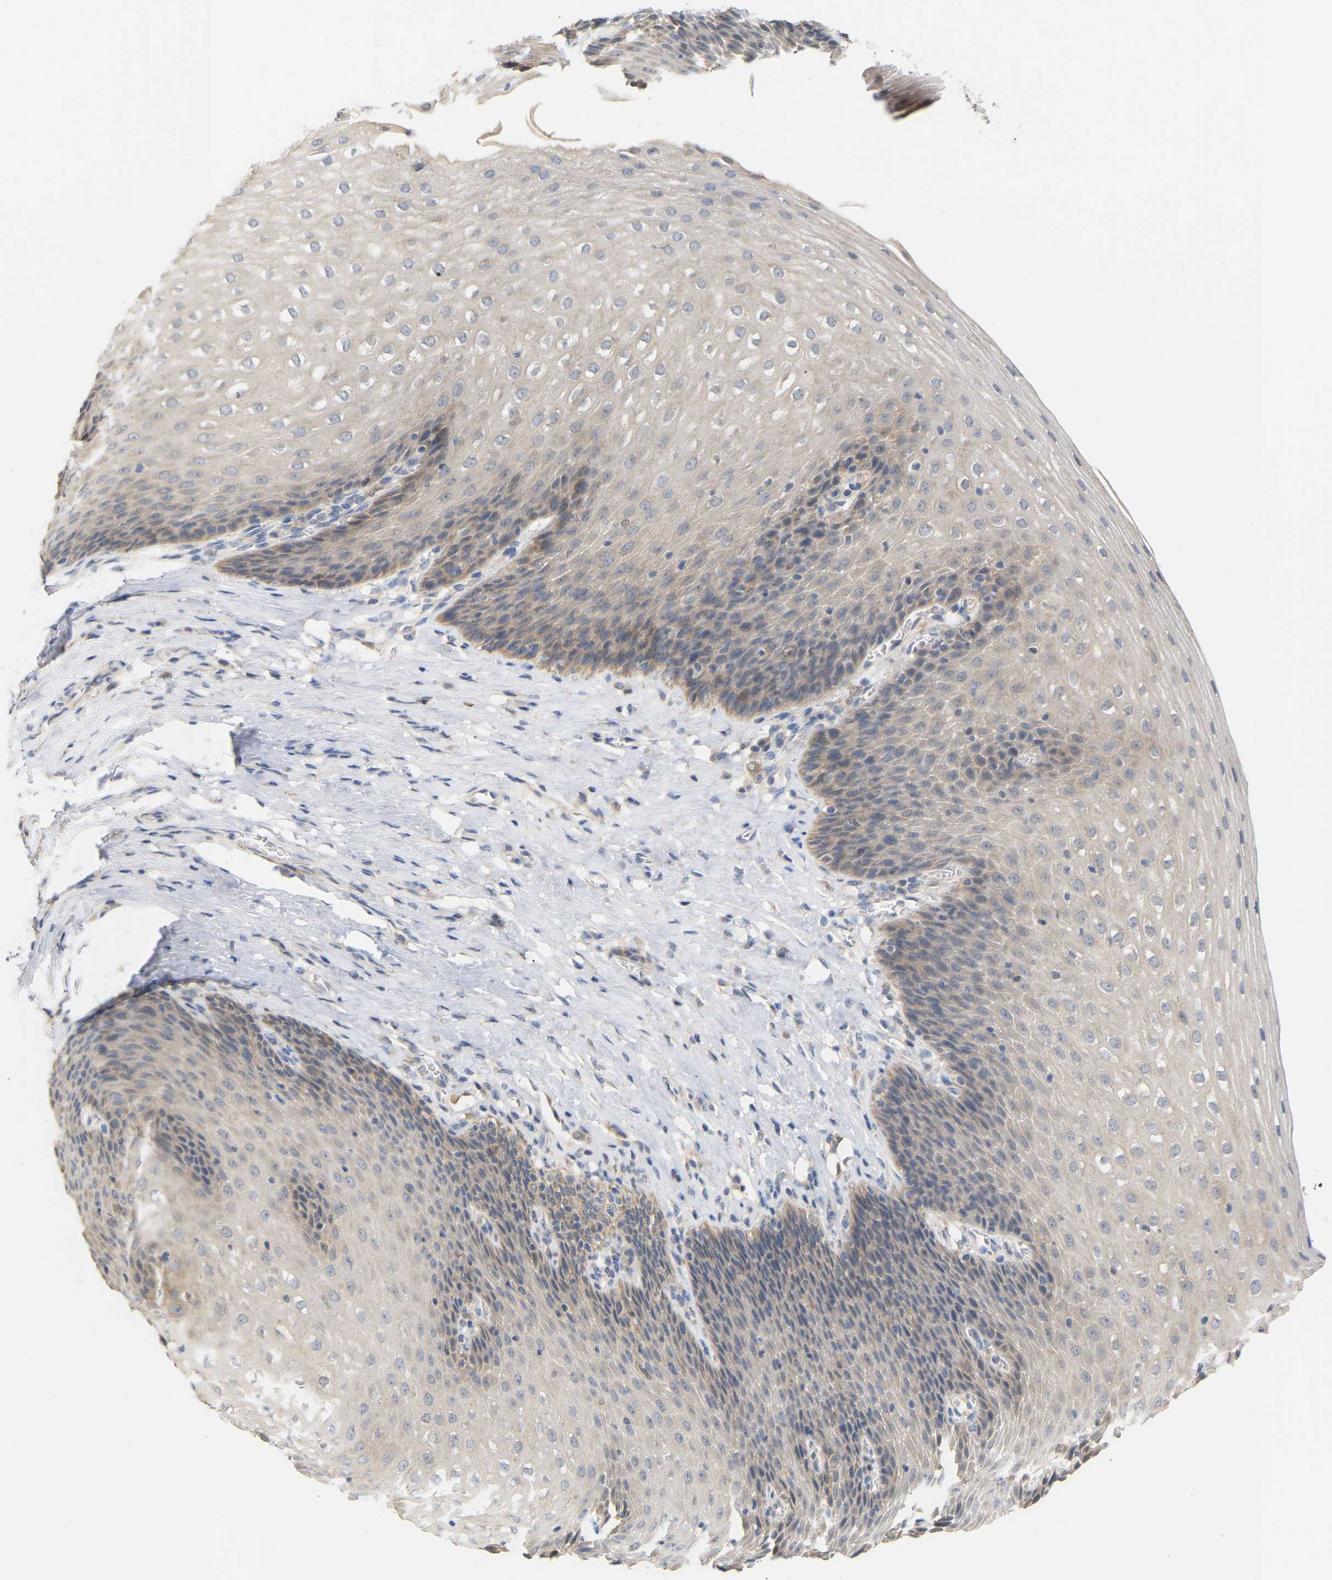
{"staining": {"intensity": "weak", "quantity": "<25%", "location": "cytoplasmic/membranous"}, "tissue": "esophagus", "cell_type": "Squamous epithelial cells", "image_type": "normal", "snomed": [{"axis": "morphology", "description": "Normal tissue, NOS"}, {"axis": "topography", "description": "Esophagus"}], "caption": "DAB immunohistochemical staining of normal human esophagus reveals no significant expression in squamous epithelial cells. Nuclei are stained in blue.", "gene": "TPMT", "patient": {"sex": "female", "age": 61}}